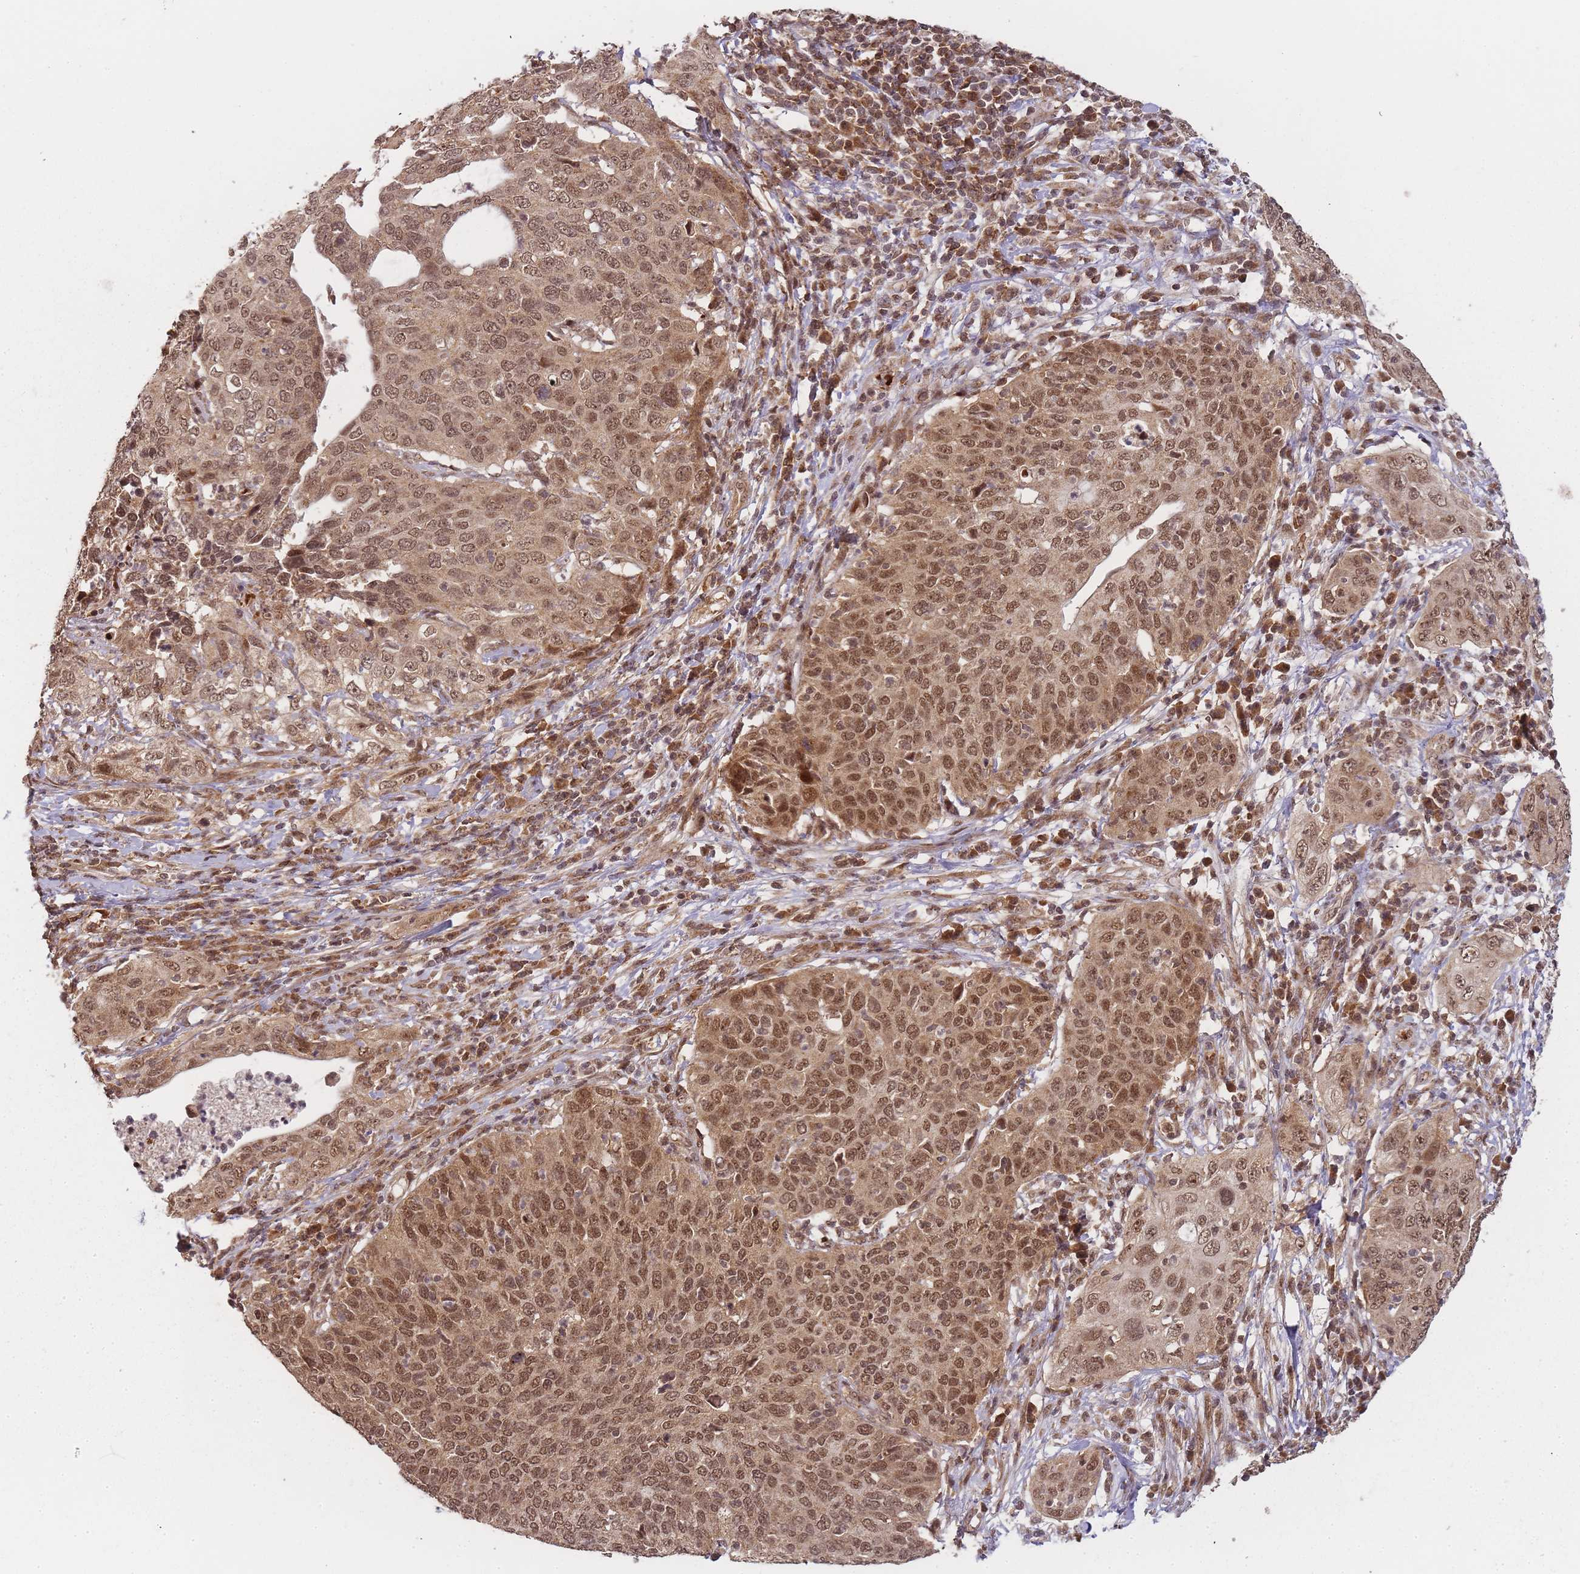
{"staining": {"intensity": "moderate", "quantity": ">75%", "location": "cytoplasmic/membranous,nuclear"}, "tissue": "cervical cancer", "cell_type": "Tumor cells", "image_type": "cancer", "snomed": [{"axis": "morphology", "description": "Squamous cell carcinoma, NOS"}, {"axis": "topography", "description": "Cervix"}], "caption": "High-power microscopy captured an immunohistochemistry micrograph of cervical cancer, revealing moderate cytoplasmic/membranous and nuclear positivity in approximately >75% of tumor cells.", "gene": "ZNF497", "patient": {"sex": "female", "age": 36}}